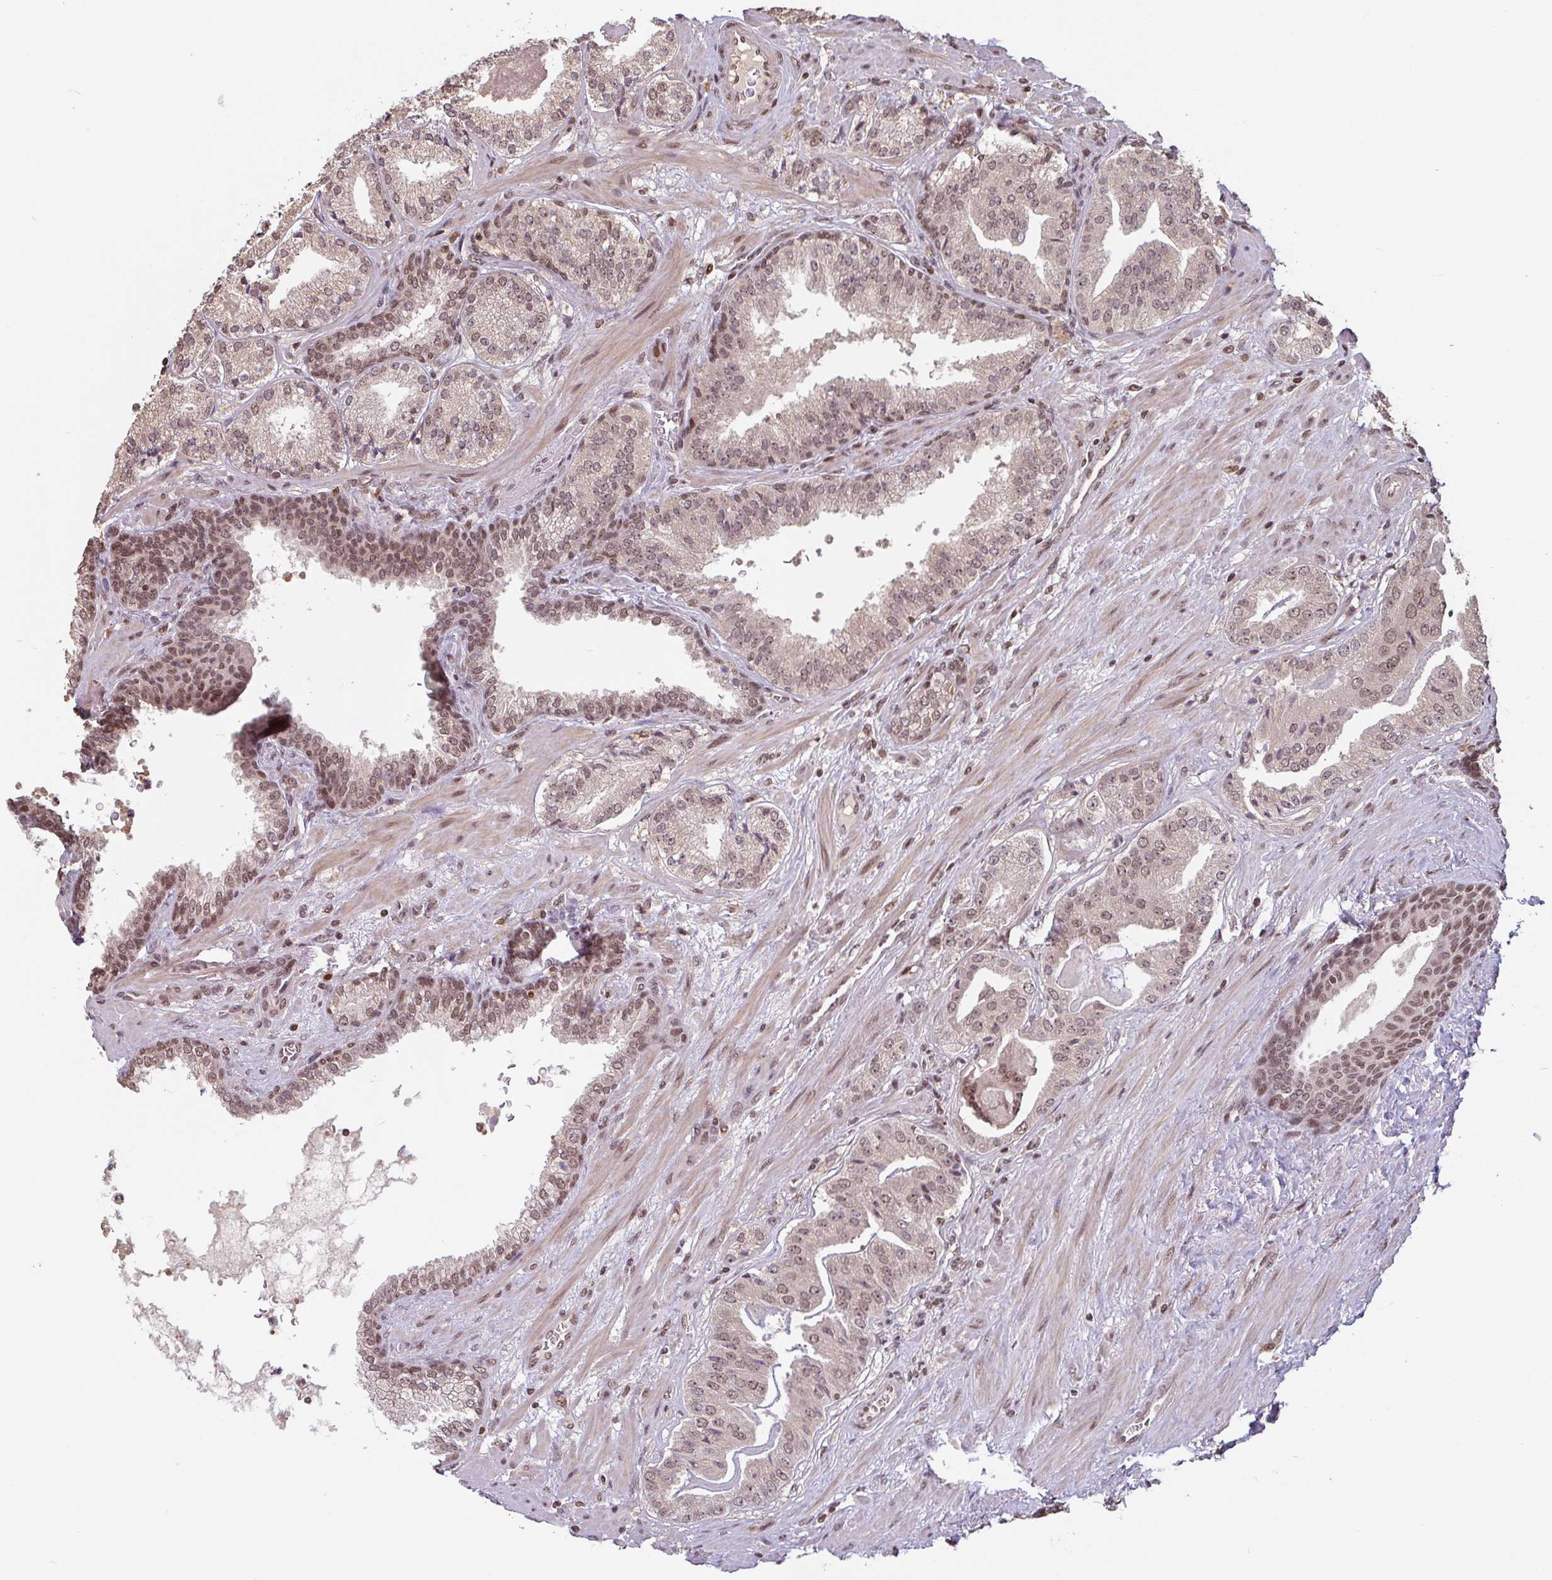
{"staining": {"intensity": "moderate", "quantity": ">75%", "location": "nuclear"}, "tissue": "prostate cancer", "cell_type": "Tumor cells", "image_type": "cancer", "snomed": [{"axis": "morphology", "description": "Adenocarcinoma, High grade"}, {"axis": "topography", "description": "Prostate"}], "caption": "Brown immunohistochemical staining in high-grade adenocarcinoma (prostate) shows moderate nuclear positivity in approximately >75% of tumor cells. The staining was performed using DAB, with brown indicating positive protein expression. Nuclei are stained blue with hematoxylin.", "gene": "DR1", "patient": {"sex": "male", "age": 63}}